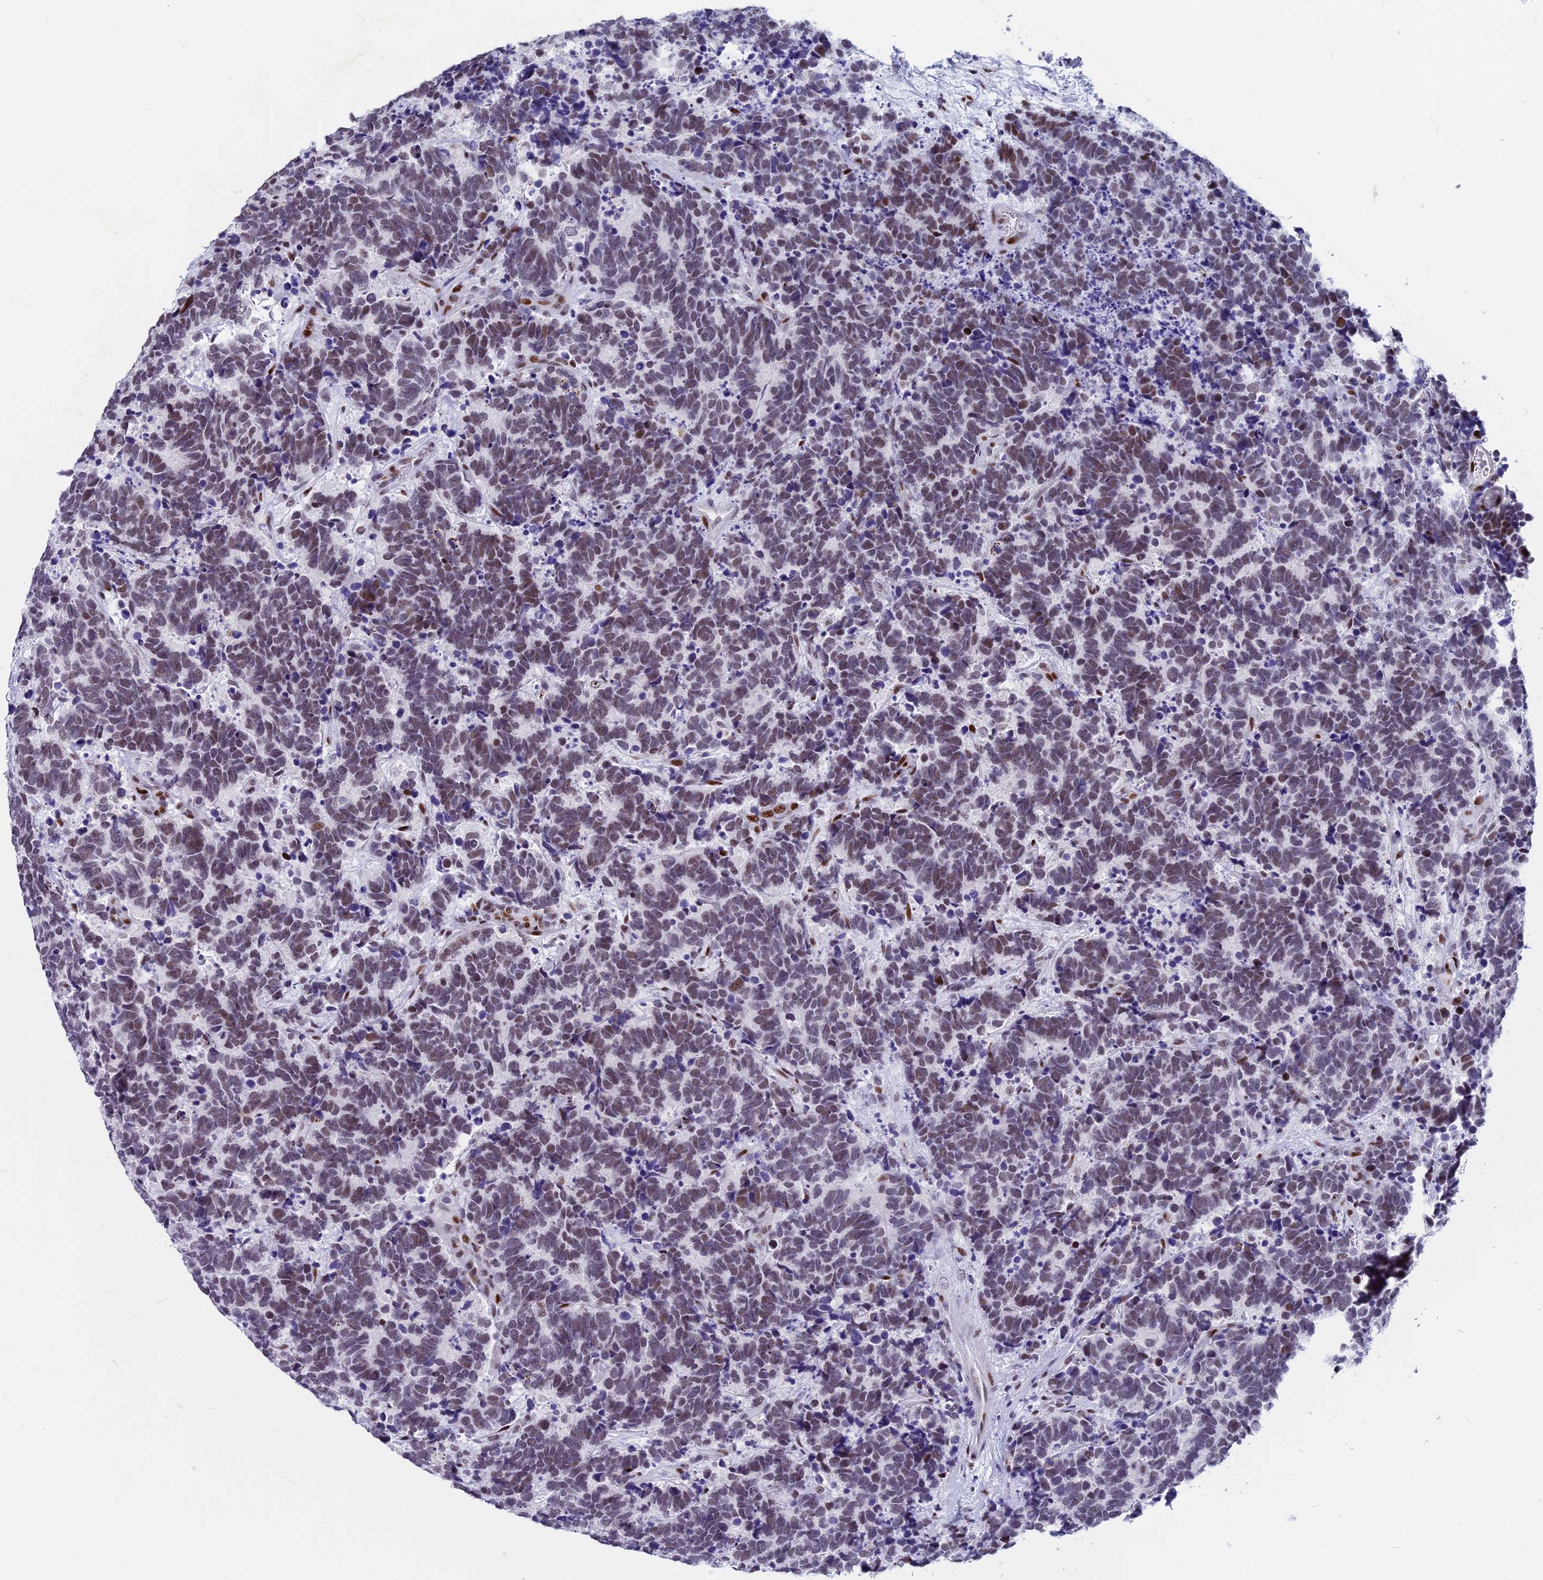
{"staining": {"intensity": "weak", "quantity": ">75%", "location": "nuclear"}, "tissue": "carcinoid", "cell_type": "Tumor cells", "image_type": "cancer", "snomed": [{"axis": "morphology", "description": "Carcinoma, NOS"}, {"axis": "morphology", "description": "Carcinoid, malignant, NOS"}, {"axis": "topography", "description": "Urinary bladder"}], "caption": "This is an image of immunohistochemistry staining of carcinoid, which shows weak staining in the nuclear of tumor cells.", "gene": "NSA2", "patient": {"sex": "male", "age": 57}}